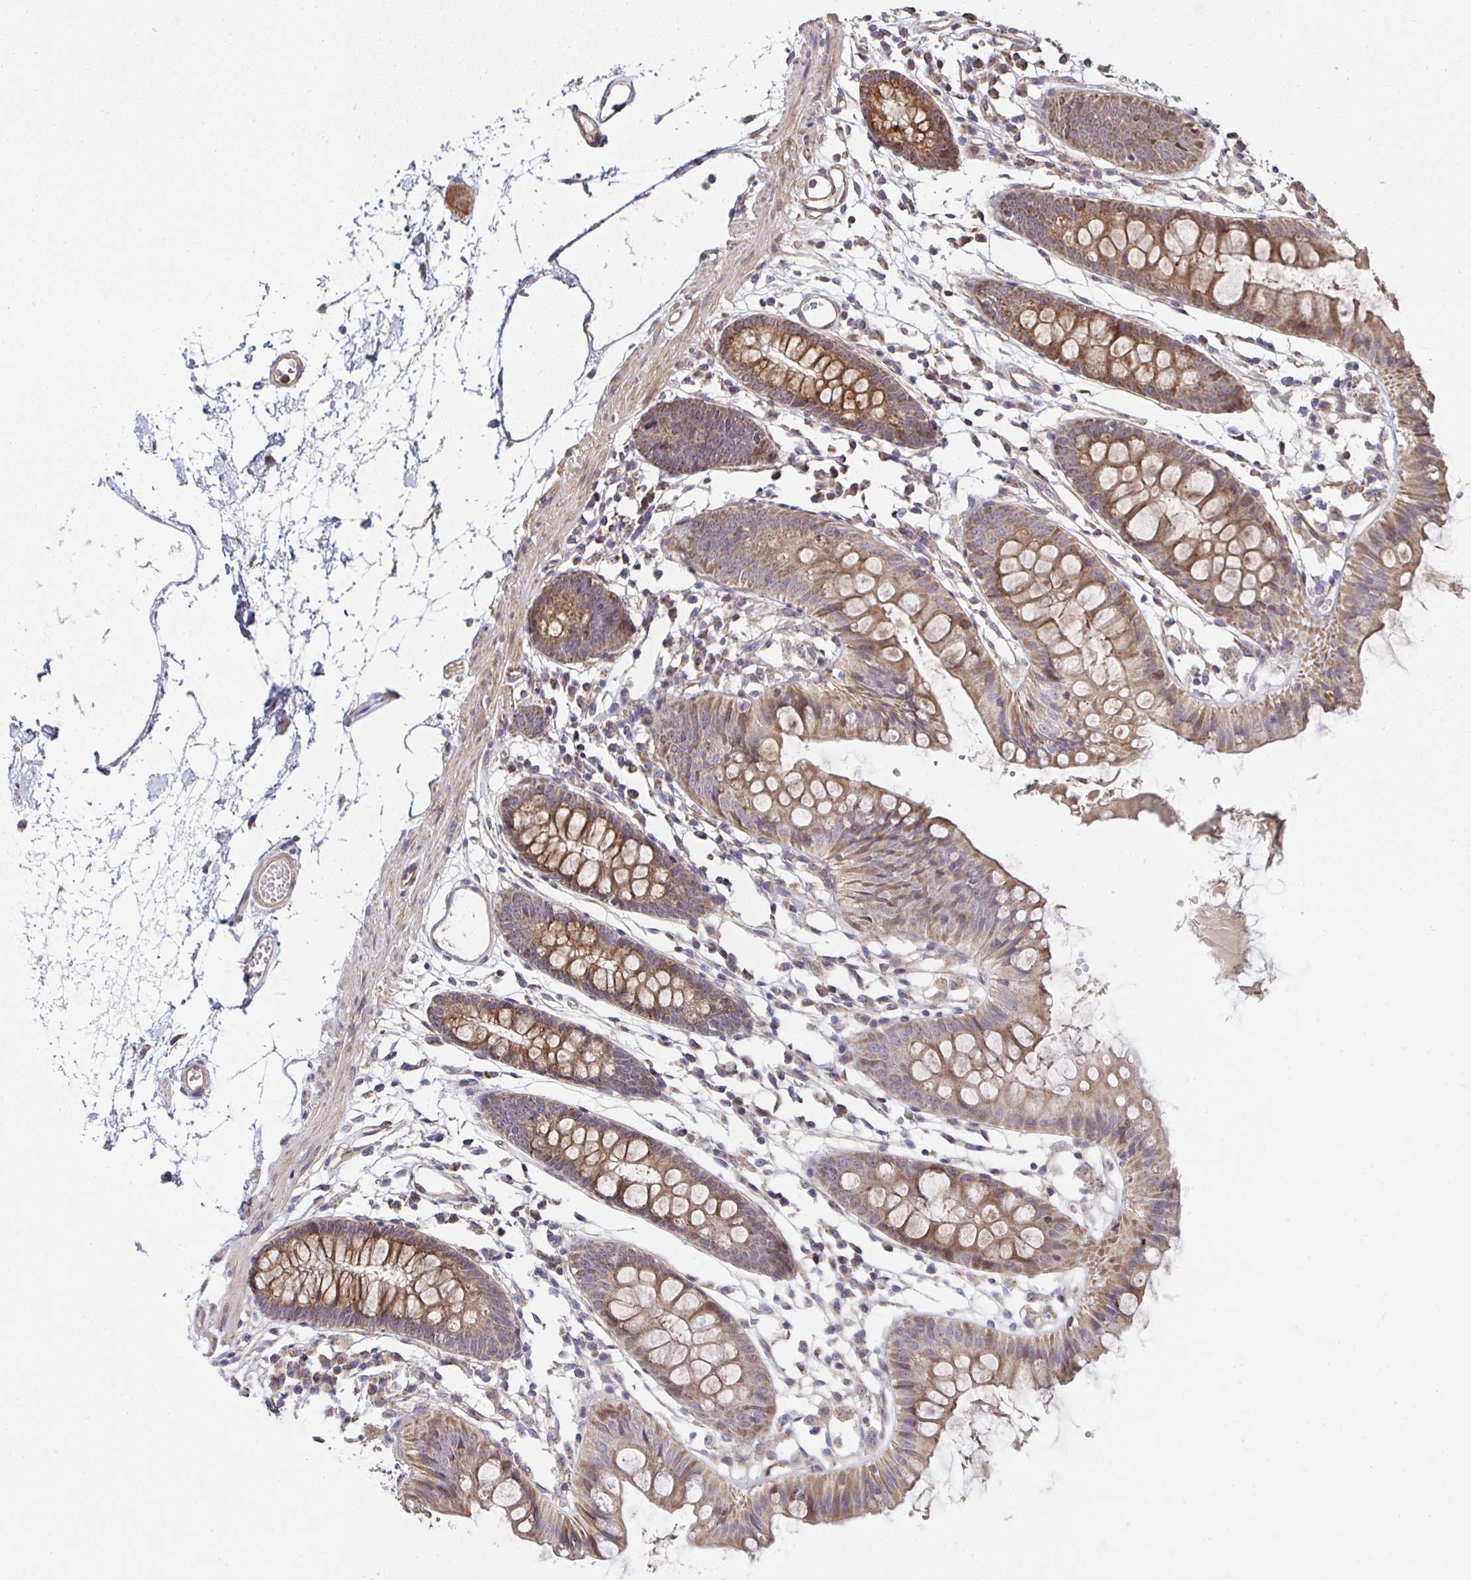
{"staining": {"intensity": "weak", "quantity": ">75%", "location": "cytoplasmic/membranous"}, "tissue": "colon", "cell_type": "Endothelial cells", "image_type": "normal", "snomed": [{"axis": "morphology", "description": "Normal tissue, NOS"}, {"axis": "topography", "description": "Colon"}], "caption": "Approximately >75% of endothelial cells in unremarkable colon demonstrate weak cytoplasmic/membranous protein expression as visualized by brown immunohistochemical staining.", "gene": "AGTPBP1", "patient": {"sex": "female", "age": 84}}